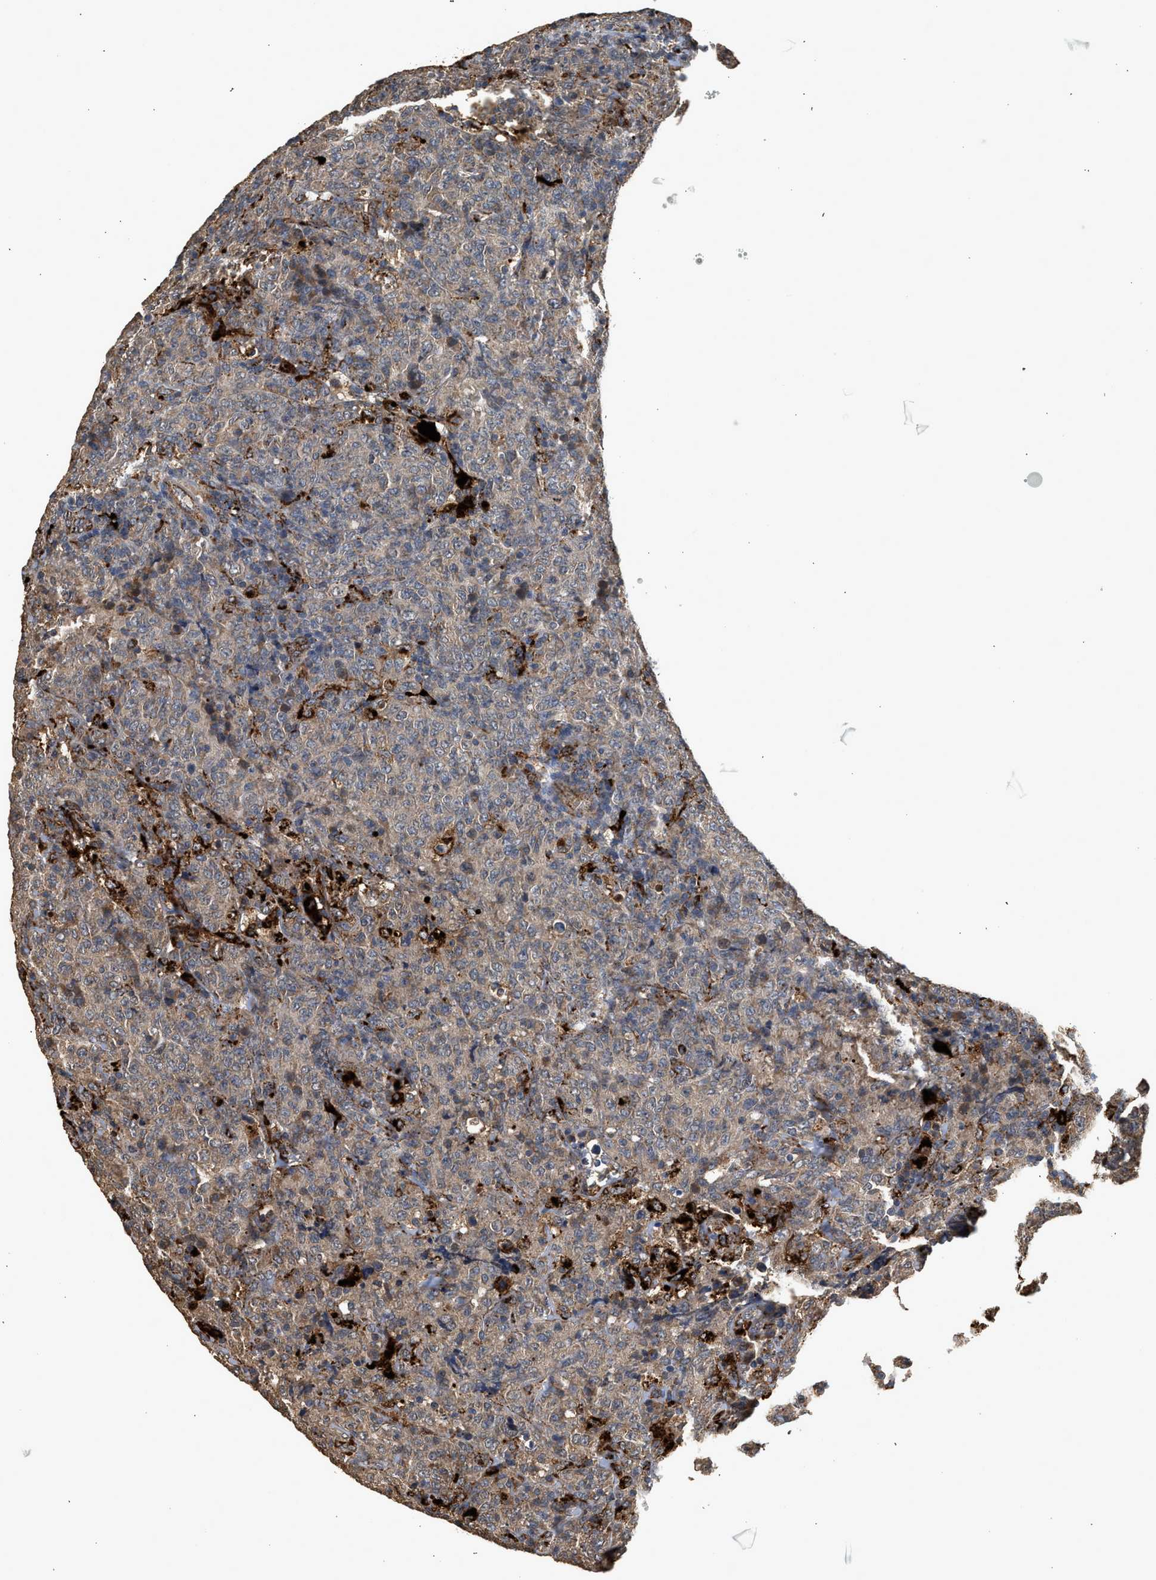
{"staining": {"intensity": "weak", "quantity": "25%-75%", "location": "cytoplasmic/membranous"}, "tissue": "lymphoma", "cell_type": "Tumor cells", "image_type": "cancer", "snomed": [{"axis": "morphology", "description": "Malignant lymphoma, non-Hodgkin's type, High grade"}, {"axis": "topography", "description": "Tonsil"}], "caption": "Weak cytoplasmic/membranous protein expression is appreciated in approximately 25%-75% of tumor cells in lymphoma. Immunohistochemistry stains the protein in brown and the nuclei are stained blue.", "gene": "CTSV", "patient": {"sex": "female", "age": 36}}